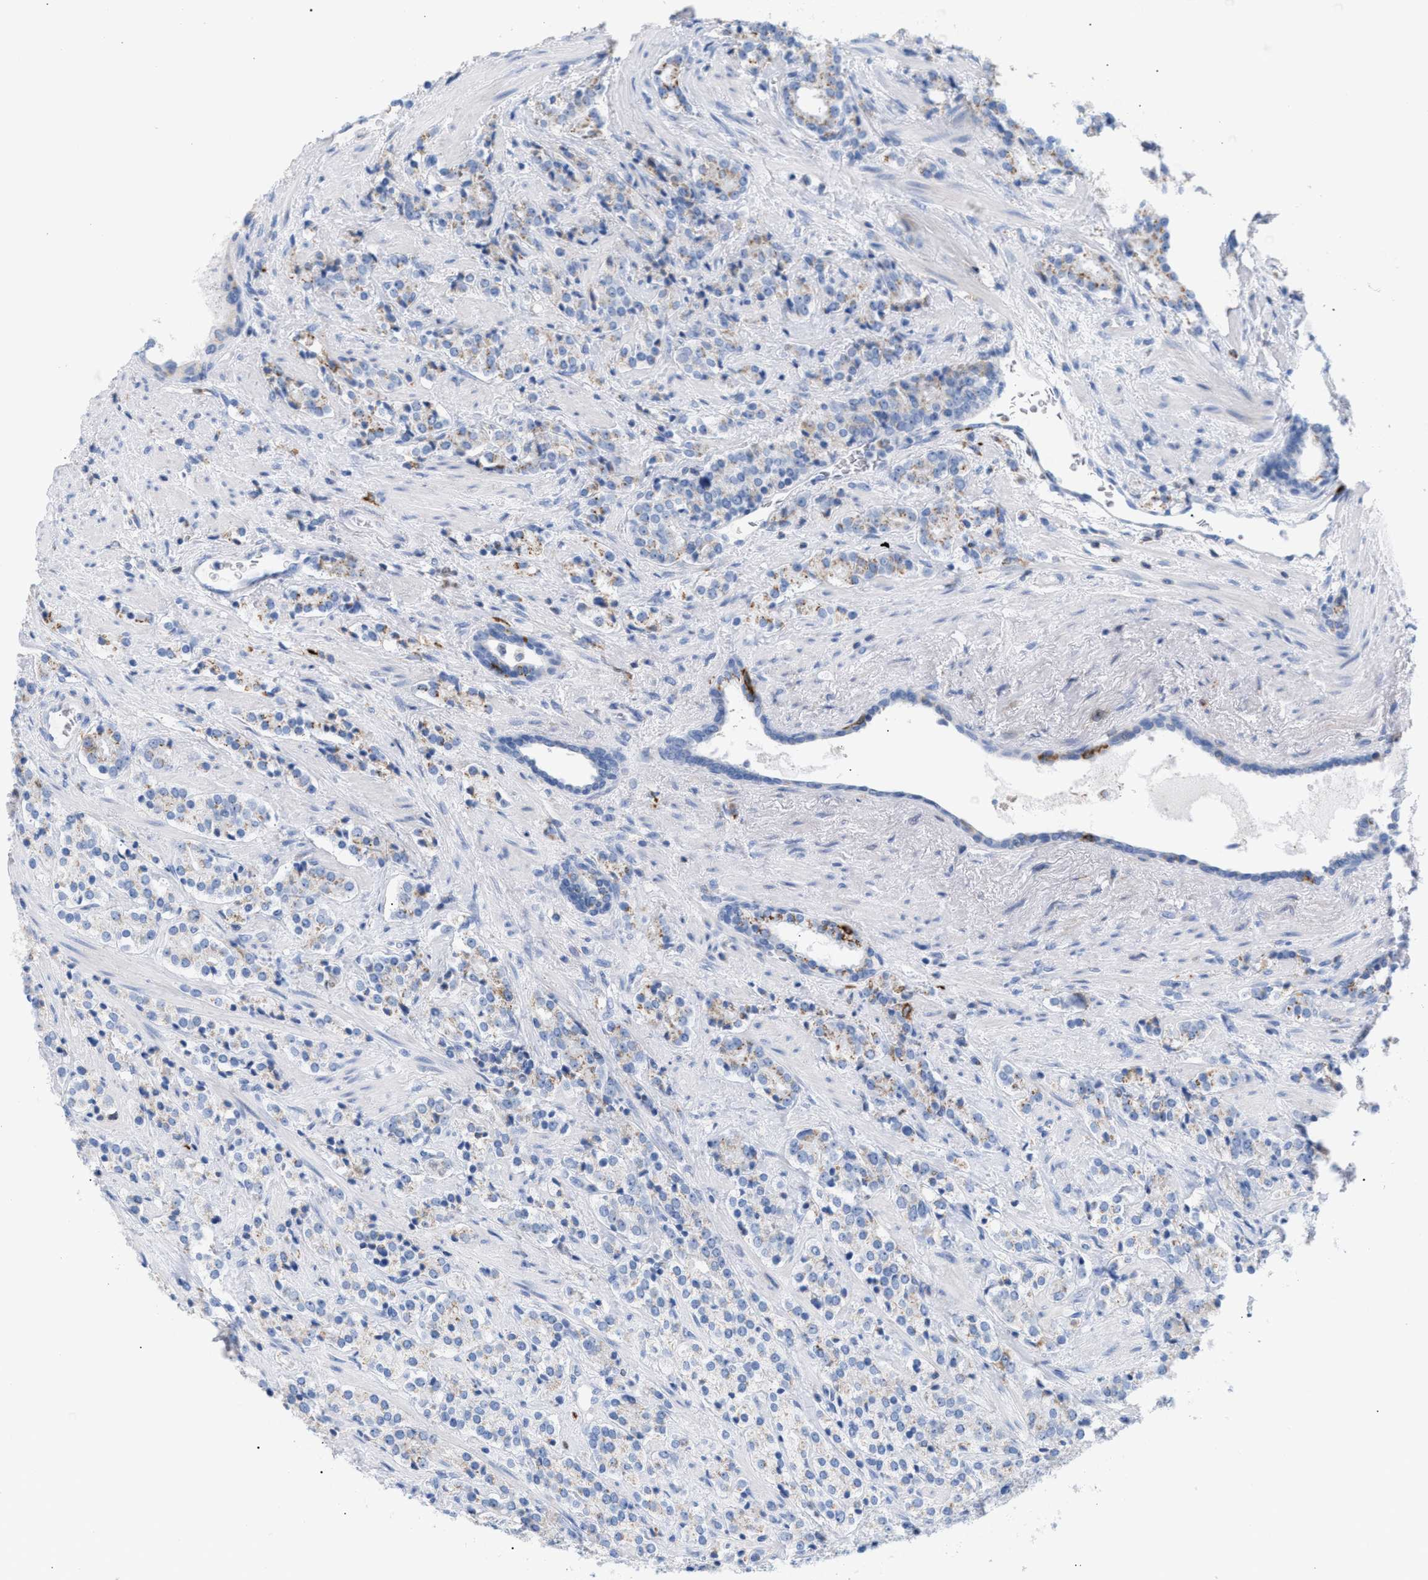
{"staining": {"intensity": "weak", "quantity": "25%-75%", "location": "cytoplasmic/membranous"}, "tissue": "prostate cancer", "cell_type": "Tumor cells", "image_type": "cancer", "snomed": [{"axis": "morphology", "description": "Adenocarcinoma, High grade"}, {"axis": "topography", "description": "Prostate"}], "caption": "A photomicrograph showing weak cytoplasmic/membranous expression in about 25%-75% of tumor cells in high-grade adenocarcinoma (prostate), as visualized by brown immunohistochemical staining.", "gene": "TACC3", "patient": {"sex": "male", "age": 71}}